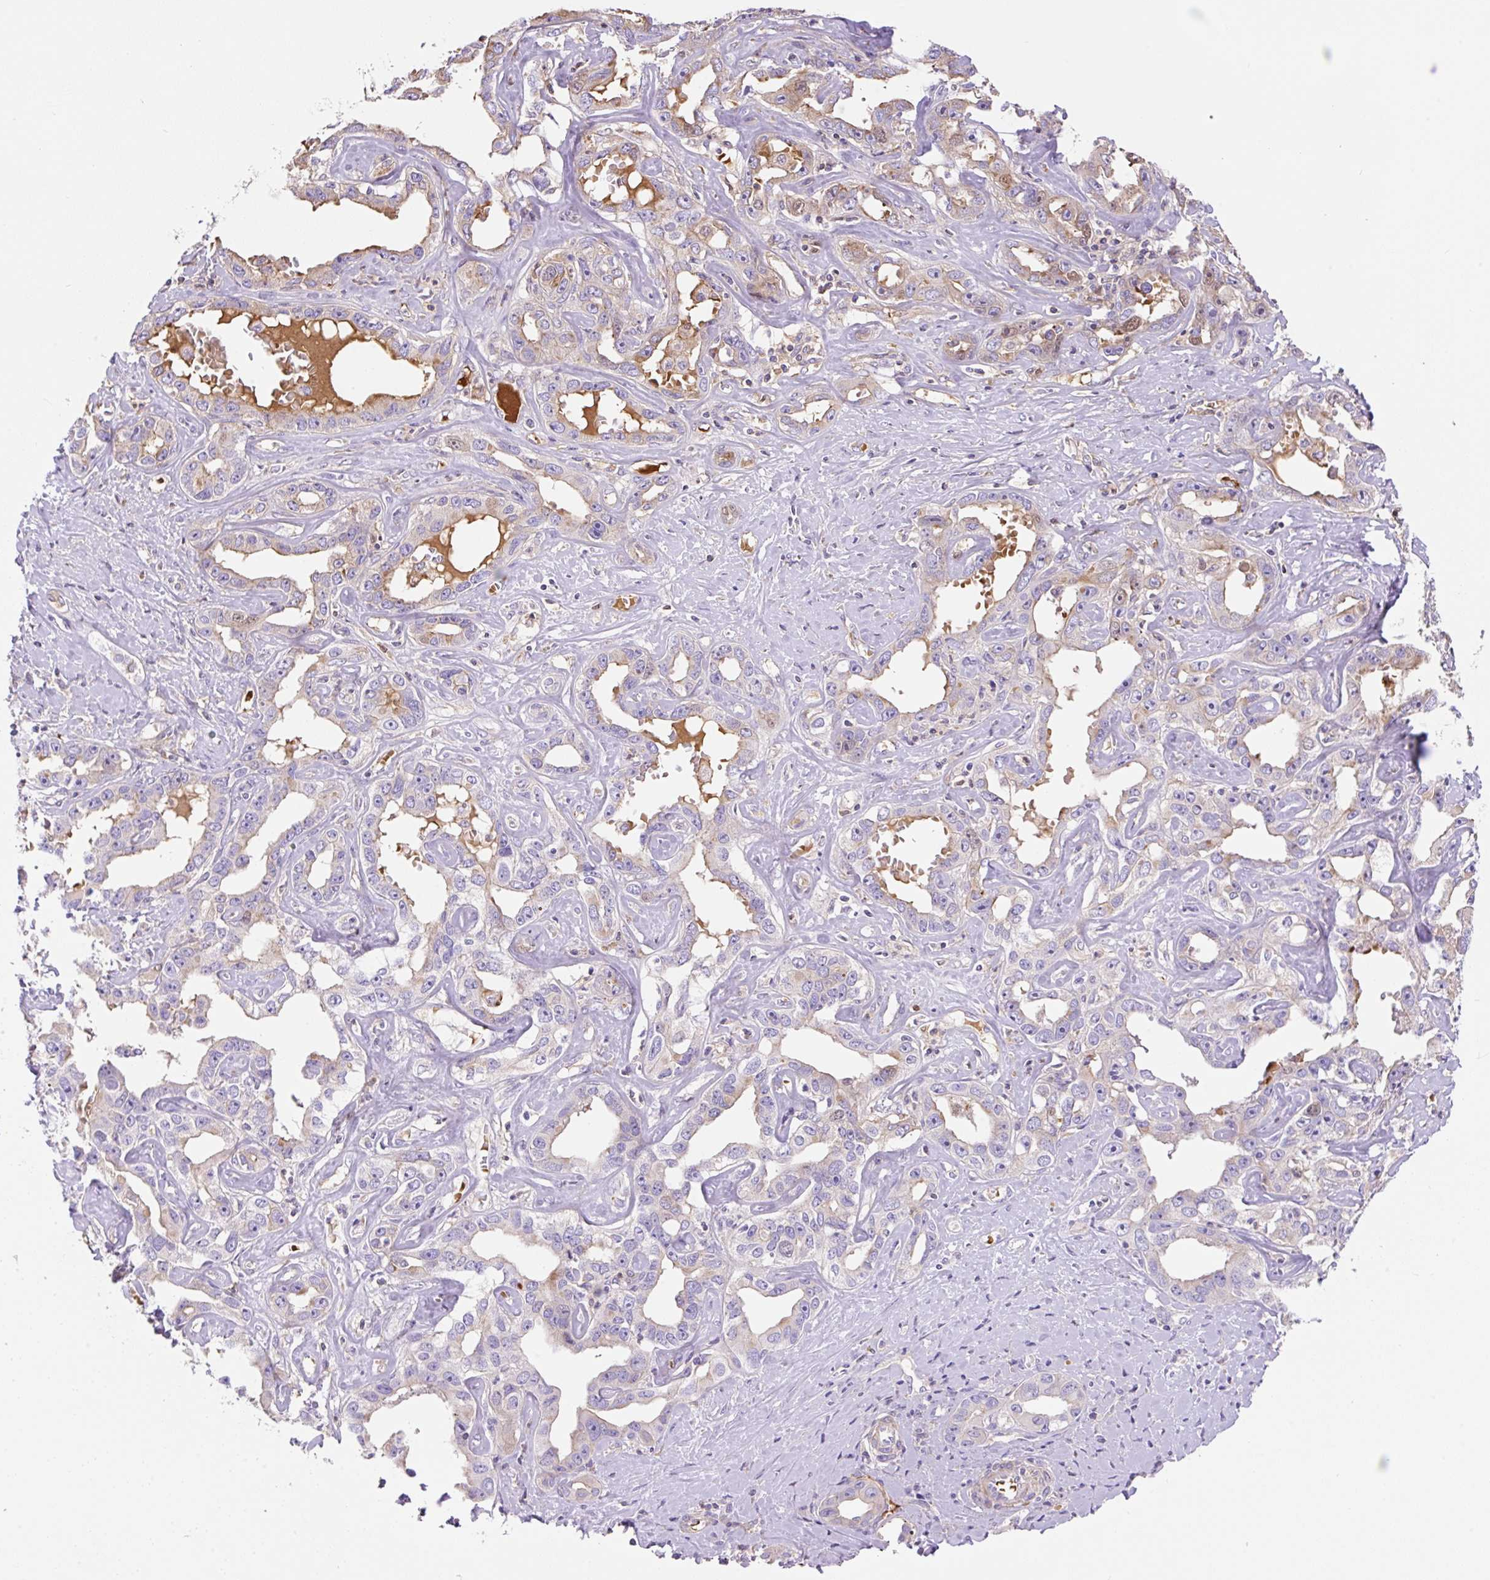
{"staining": {"intensity": "weak", "quantity": "25%-75%", "location": "cytoplasmic/membranous"}, "tissue": "liver cancer", "cell_type": "Tumor cells", "image_type": "cancer", "snomed": [{"axis": "morphology", "description": "Cholangiocarcinoma"}, {"axis": "topography", "description": "Liver"}], "caption": "Protein analysis of cholangiocarcinoma (liver) tissue reveals weak cytoplasmic/membranous staining in about 25%-75% of tumor cells. The protein is shown in brown color, while the nuclei are stained blue.", "gene": "TDRD15", "patient": {"sex": "male", "age": 59}}